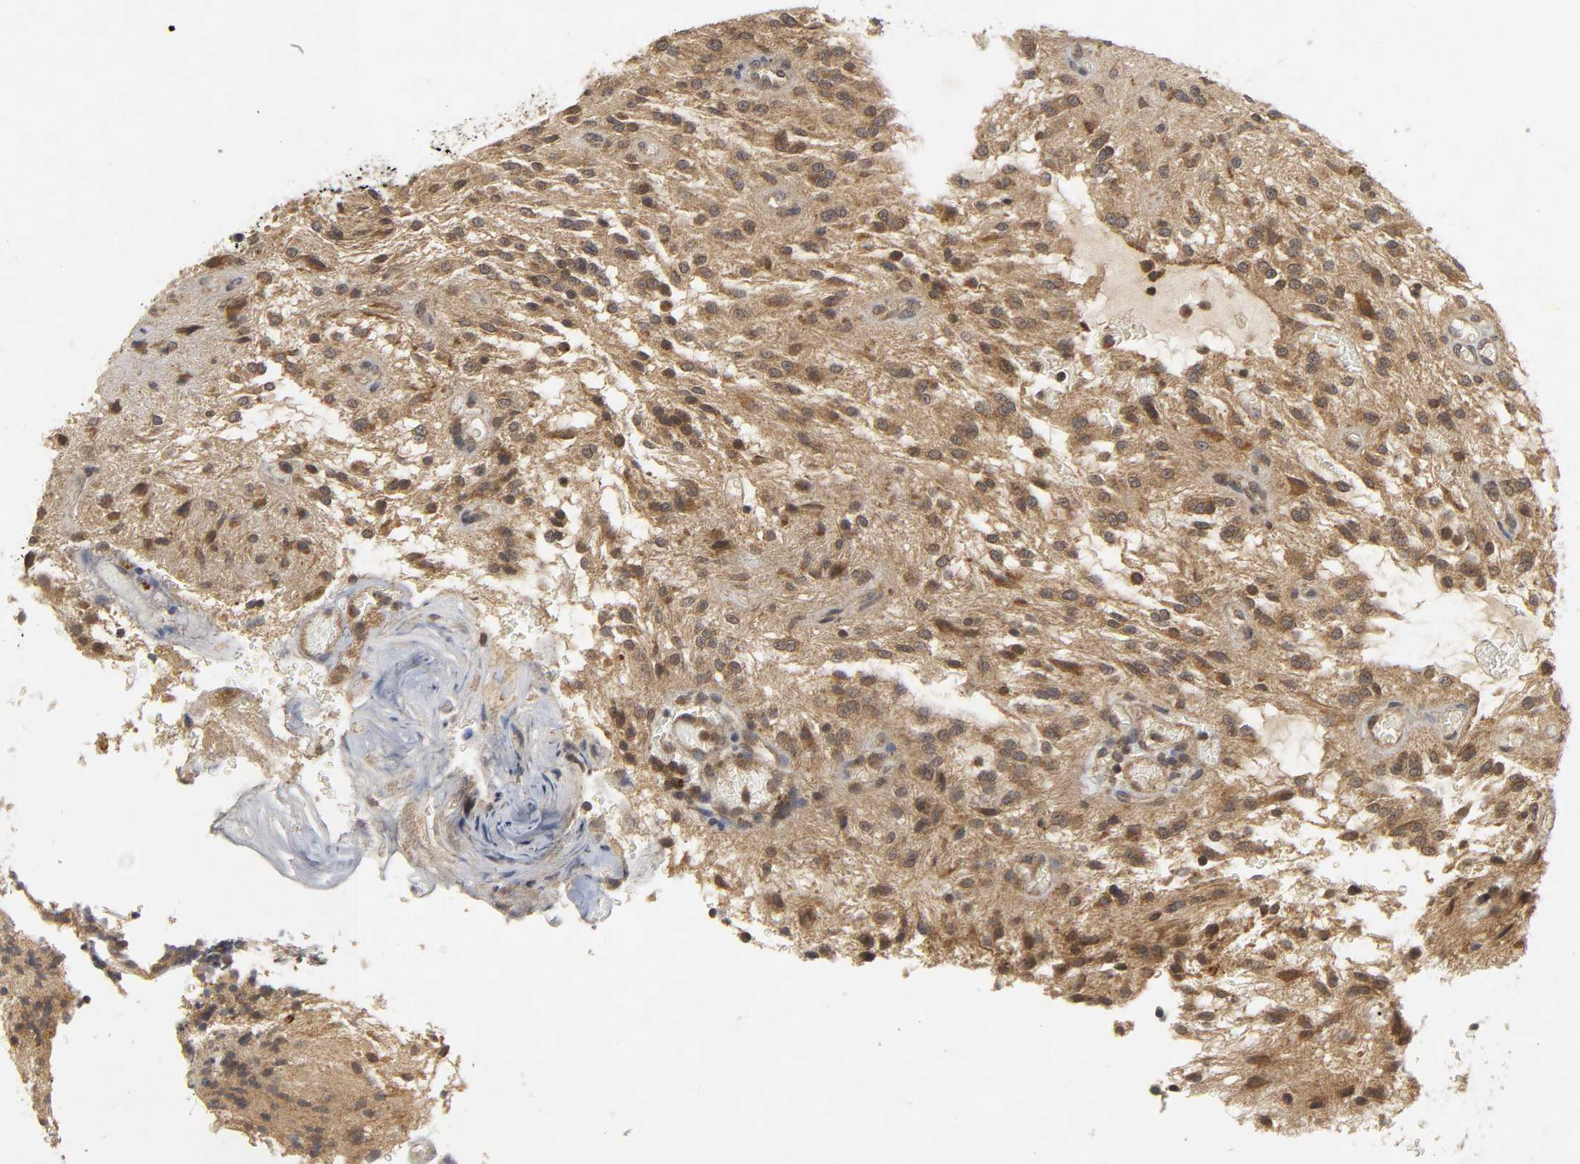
{"staining": {"intensity": "moderate", "quantity": ">75%", "location": "cytoplasmic/membranous"}, "tissue": "glioma", "cell_type": "Tumor cells", "image_type": "cancer", "snomed": [{"axis": "morphology", "description": "Glioma, malignant, NOS"}, {"axis": "topography", "description": "Cerebellum"}], "caption": "Brown immunohistochemical staining in glioma (malignant) displays moderate cytoplasmic/membranous expression in about >75% of tumor cells.", "gene": "TRAF6", "patient": {"sex": "female", "age": 10}}